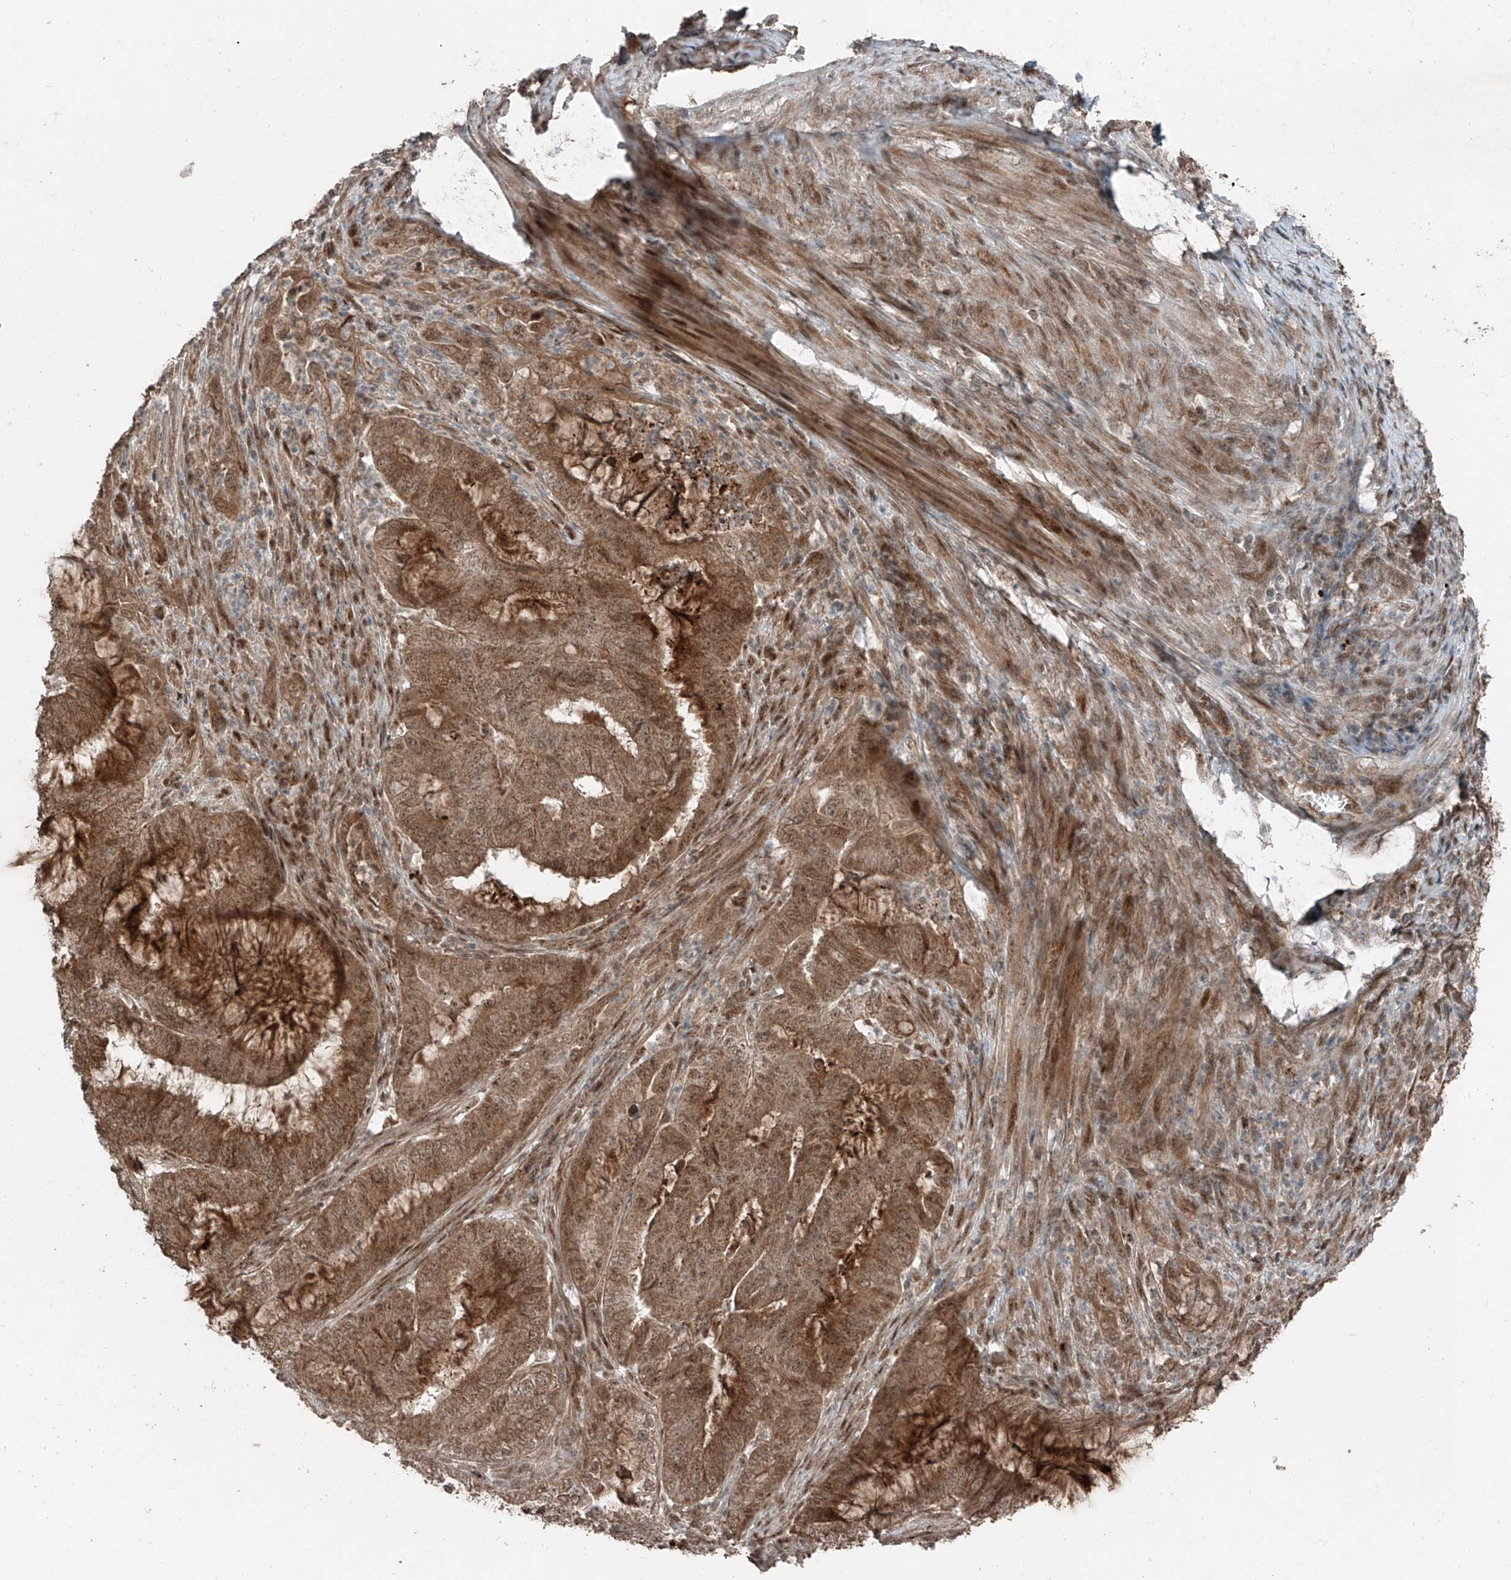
{"staining": {"intensity": "strong", "quantity": ">75%", "location": "cytoplasmic/membranous"}, "tissue": "endometrial cancer", "cell_type": "Tumor cells", "image_type": "cancer", "snomed": [{"axis": "morphology", "description": "Adenocarcinoma, NOS"}, {"axis": "topography", "description": "Endometrium"}], "caption": "The histopathology image reveals immunohistochemical staining of endometrial cancer. There is strong cytoplasmic/membranous positivity is identified in about >75% of tumor cells.", "gene": "ZNF620", "patient": {"sex": "female", "age": 51}}